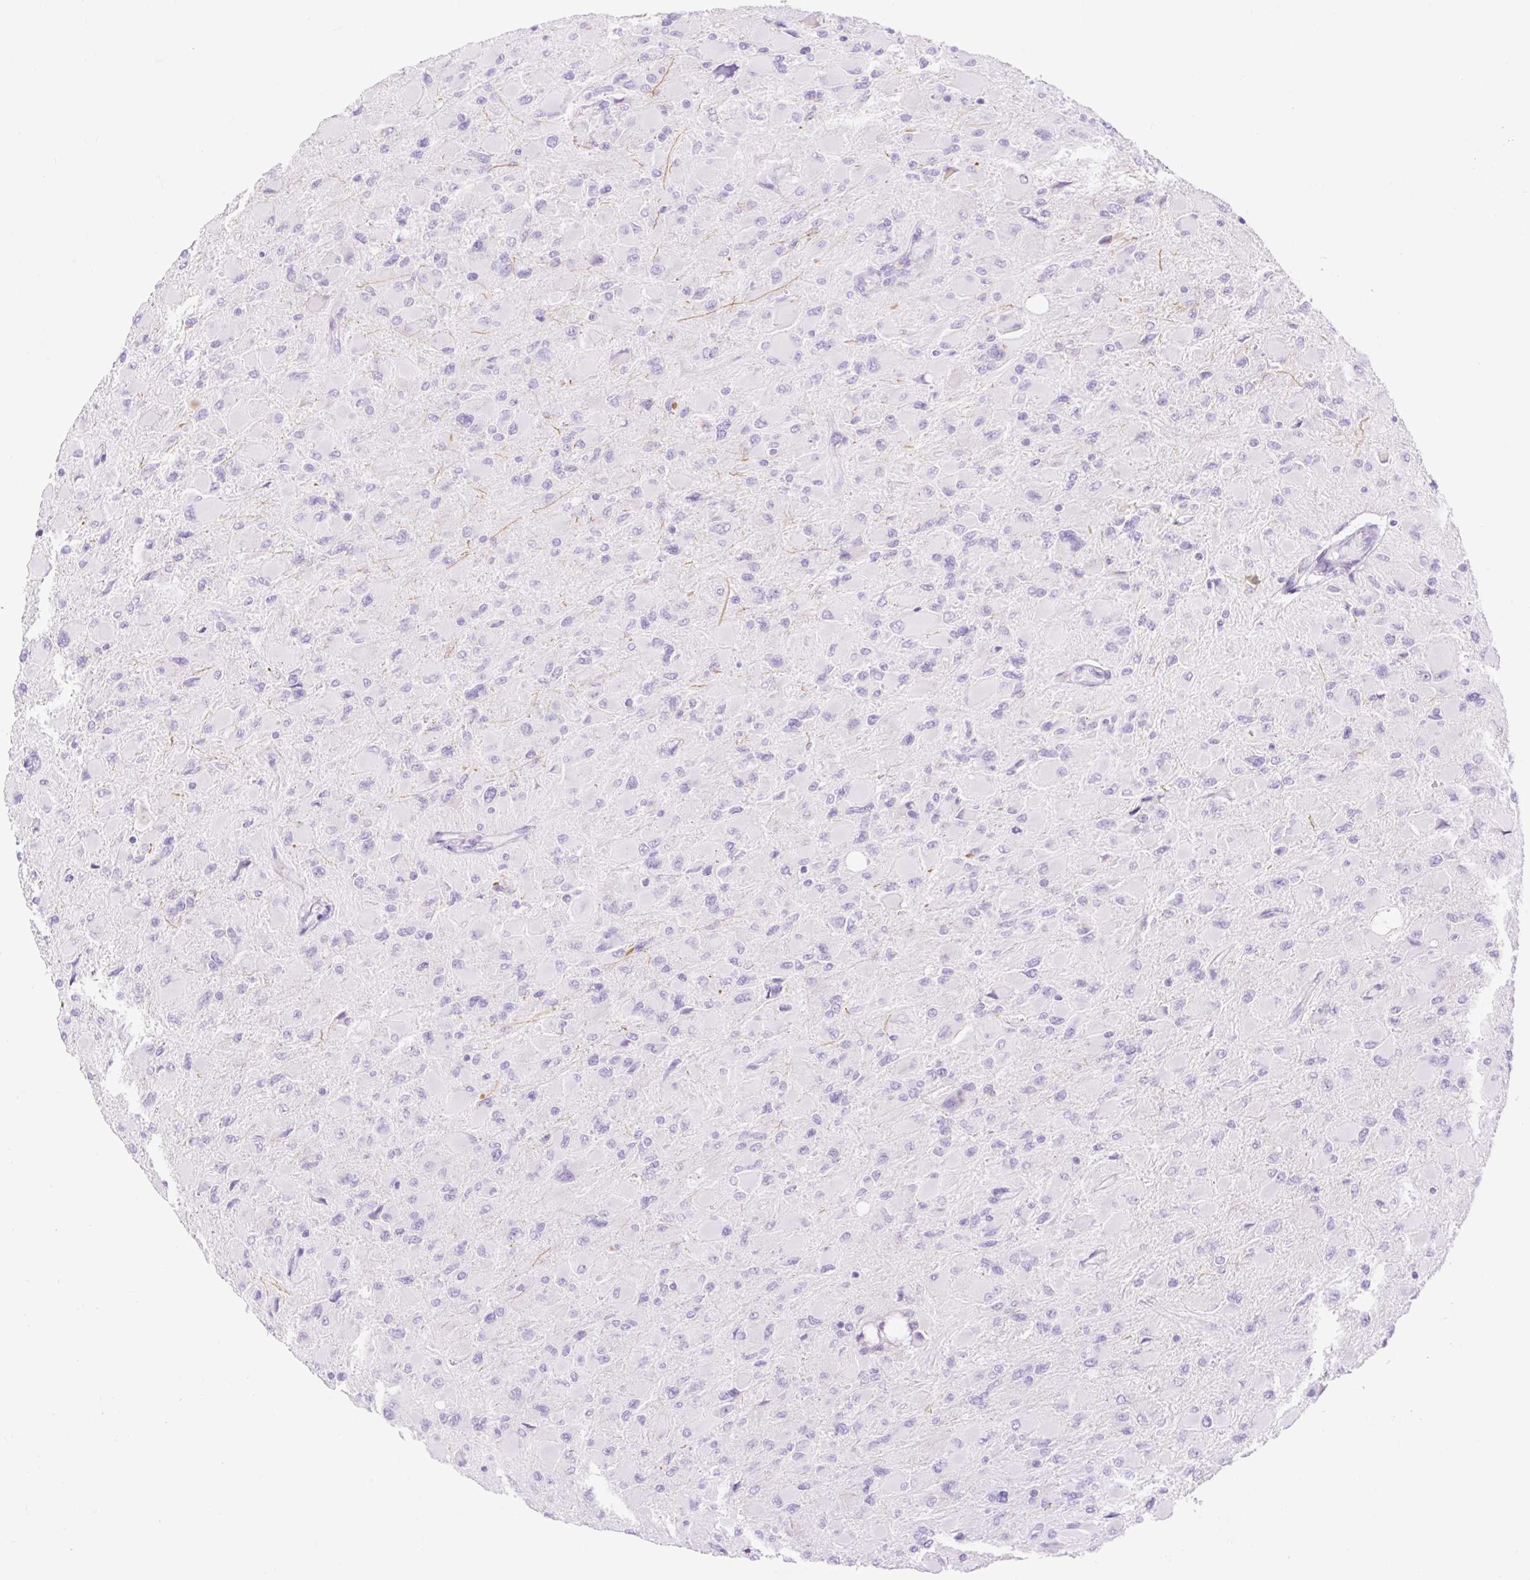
{"staining": {"intensity": "negative", "quantity": "none", "location": "none"}, "tissue": "glioma", "cell_type": "Tumor cells", "image_type": "cancer", "snomed": [{"axis": "morphology", "description": "Glioma, malignant, High grade"}, {"axis": "topography", "description": "Cerebral cortex"}], "caption": "IHC micrograph of human glioma stained for a protein (brown), which shows no staining in tumor cells. (DAB IHC, high magnification).", "gene": "SLC25A40", "patient": {"sex": "female", "age": 36}}